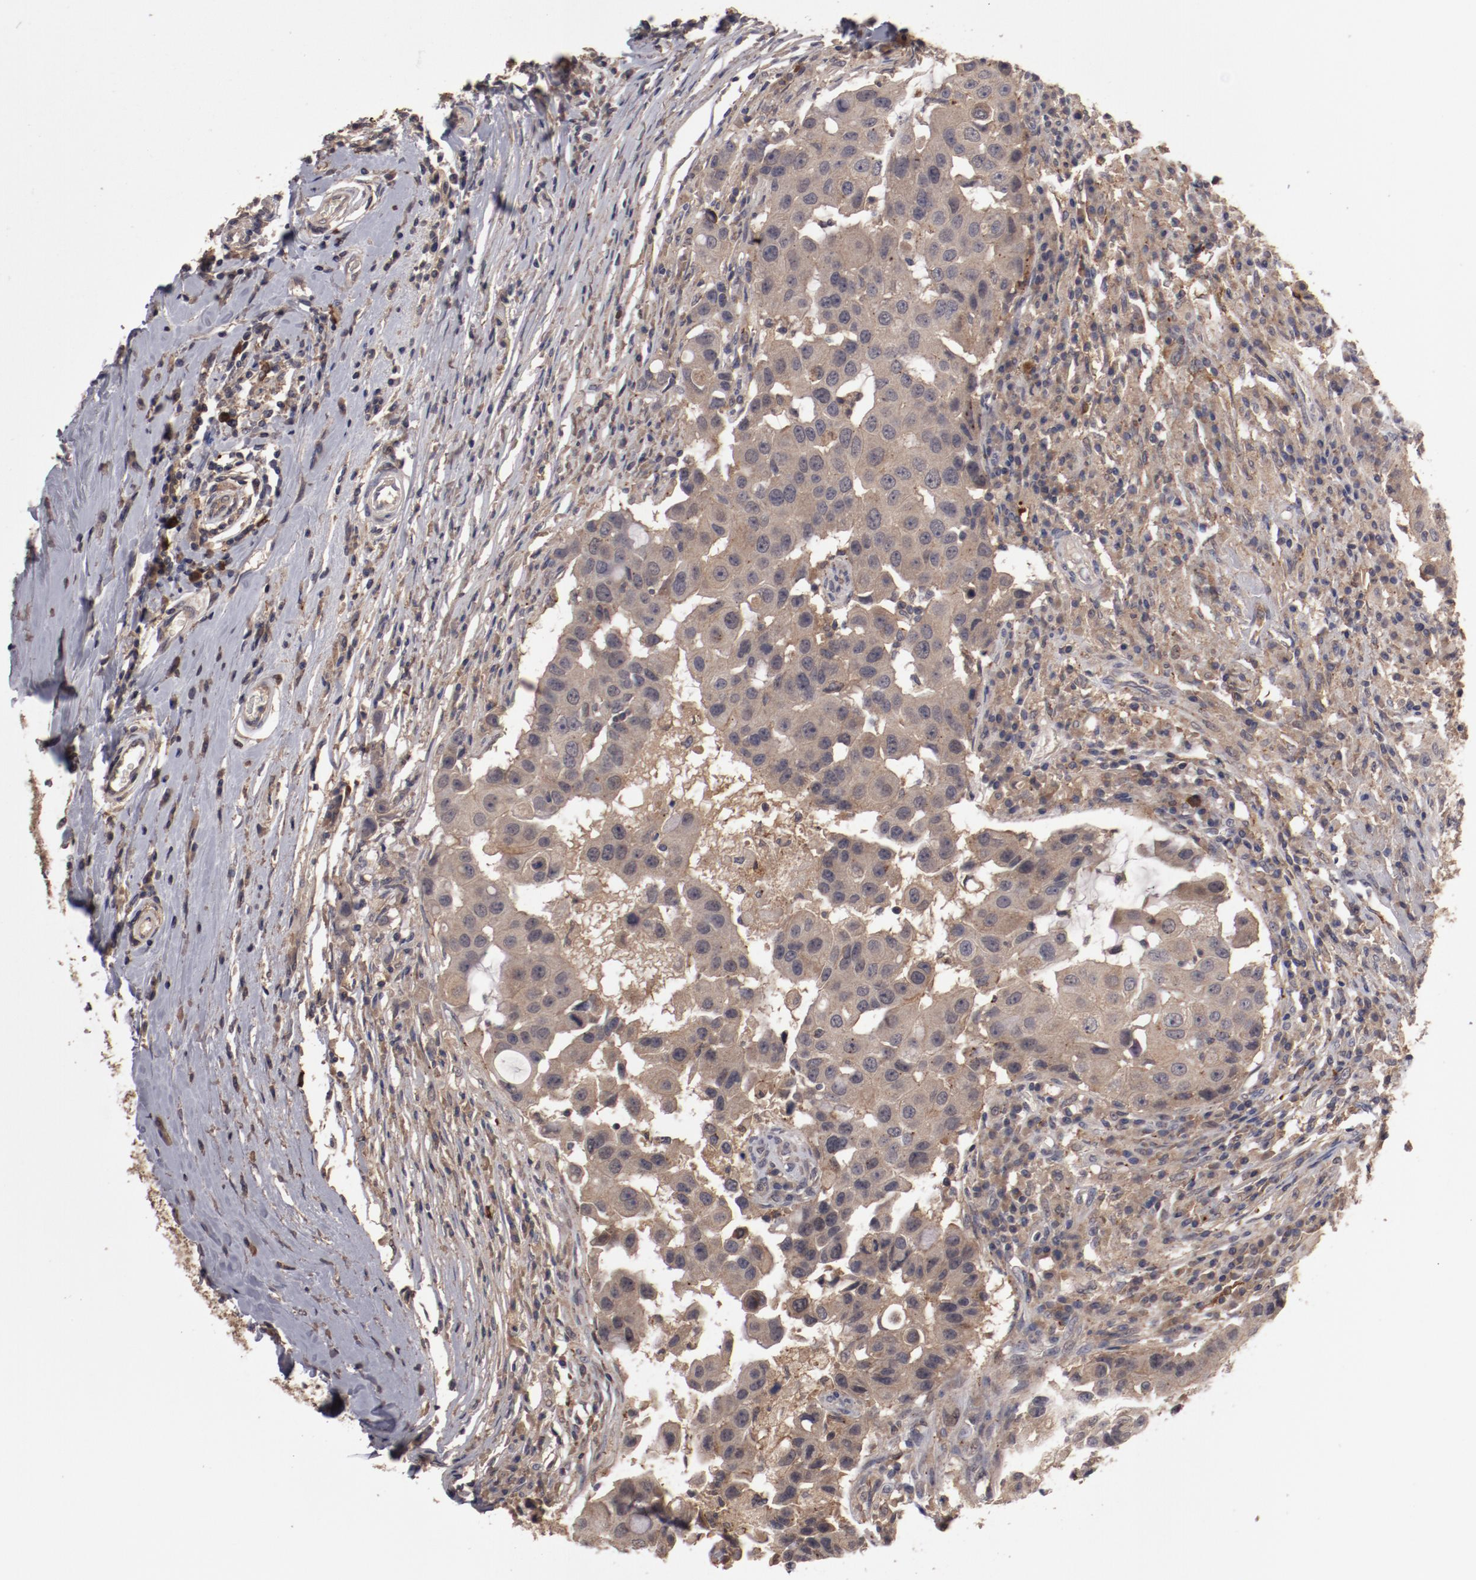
{"staining": {"intensity": "moderate", "quantity": ">75%", "location": "cytoplasmic/membranous"}, "tissue": "breast cancer", "cell_type": "Tumor cells", "image_type": "cancer", "snomed": [{"axis": "morphology", "description": "Duct carcinoma"}, {"axis": "topography", "description": "Breast"}], "caption": "The immunohistochemical stain highlights moderate cytoplasmic/membranous positivity in tumor cells of infiltrating ductal carcinoma (breast) tissue.", "gene": "LRRC75B", "patient": {"sex": "female", "age": 27}}